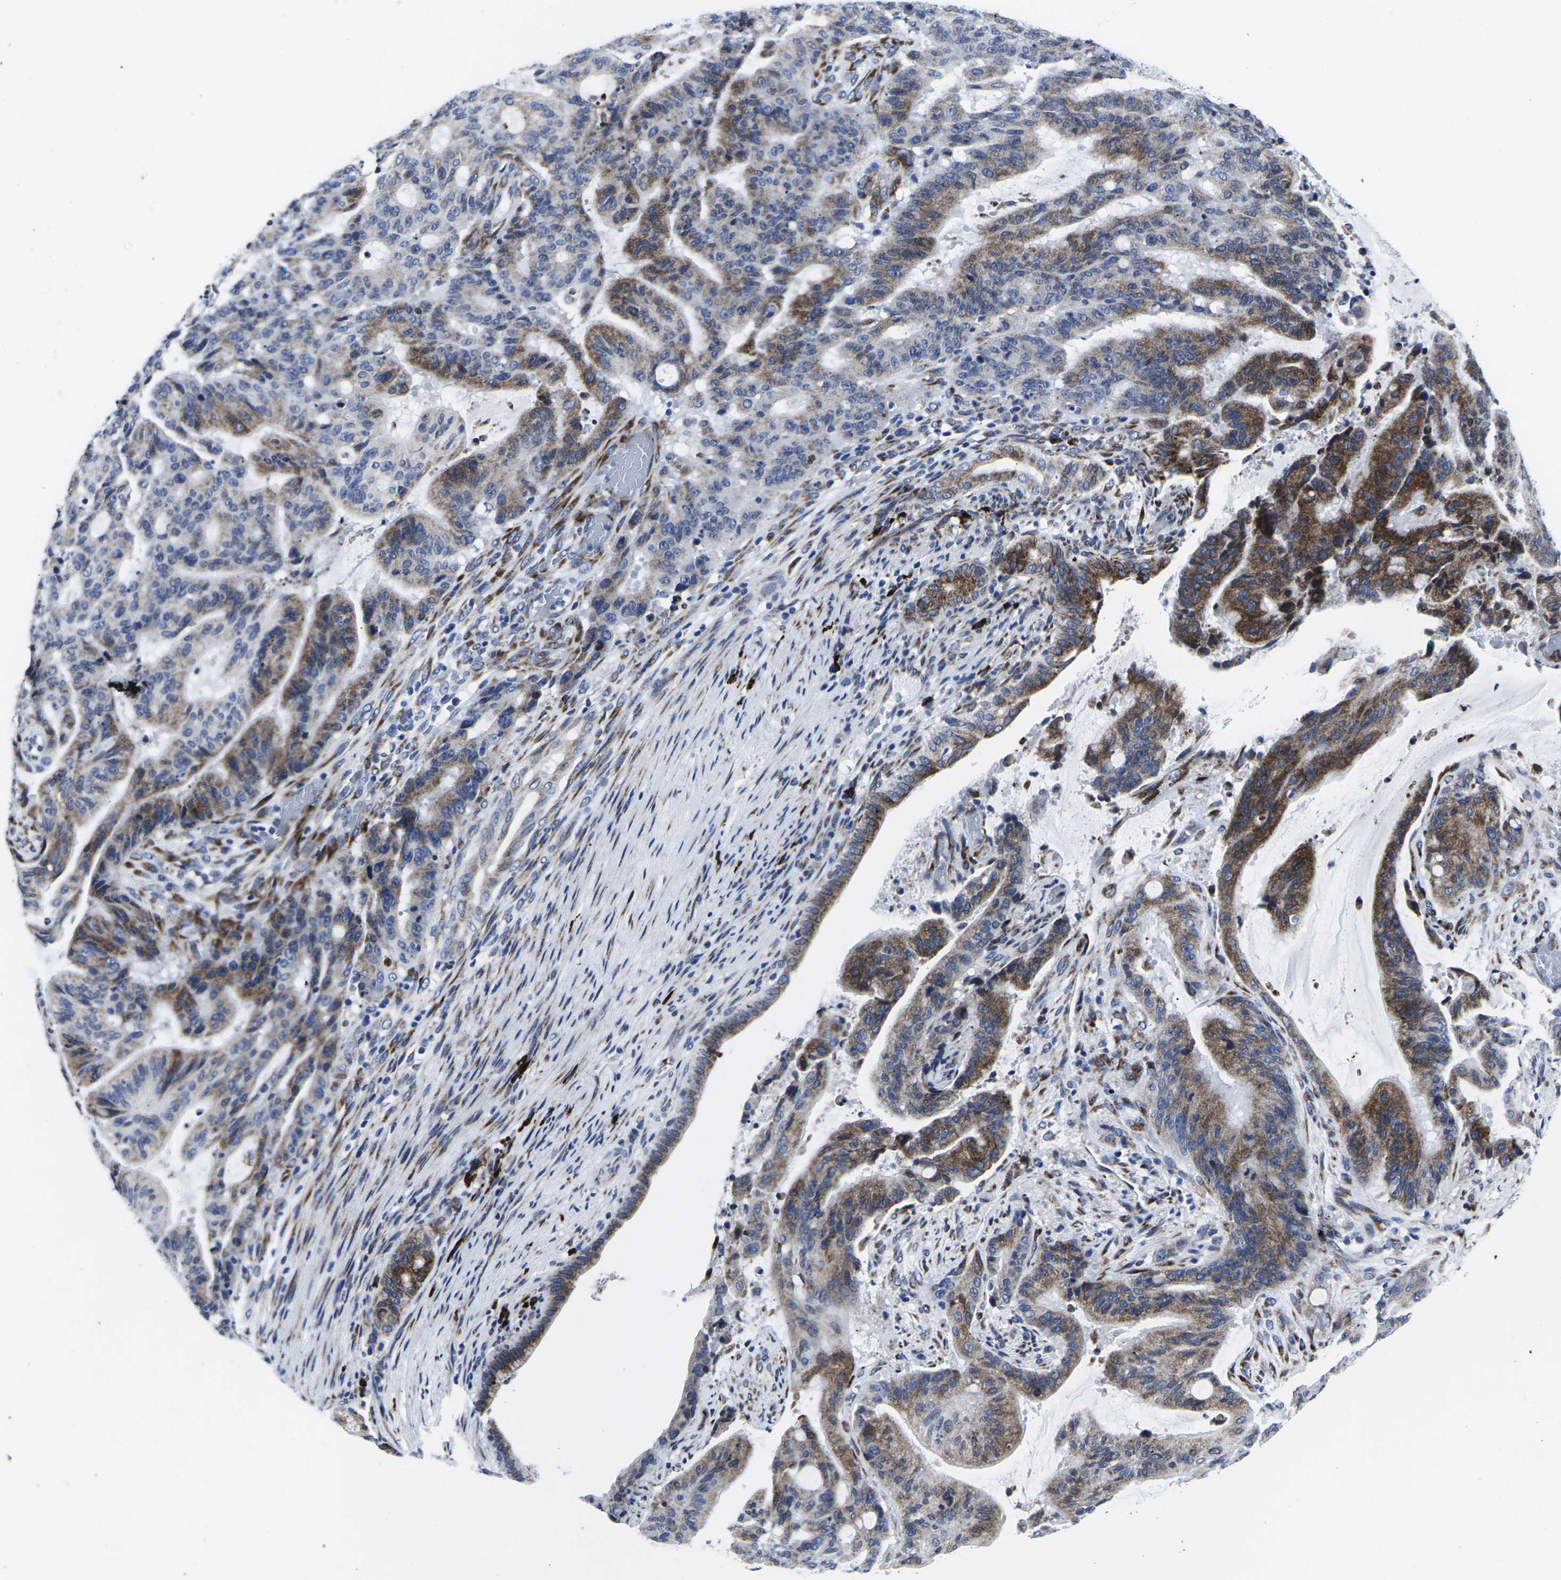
{"staining": {"intensity": "moderate", "quantity": ">75%", "location": "cytoplasmic/membranous"}, "tissue": "liver cancer", "cell_type": "Tumor cells", "image_type": "cancer", "snomed": [{"axis": "morphology", "description": "Cholangiocarcinoma"}, {"axis": "topography", "description": "Liver"}], "caption": "This is an image of immunohistochemistry (IHC) staining of liver cholangiocarcinoma, which shows moderate expression in the cytoplasmic/membranous of tumor cells.", "gene": "RPN1", "patient": {"sex": "female", "age": 73}}